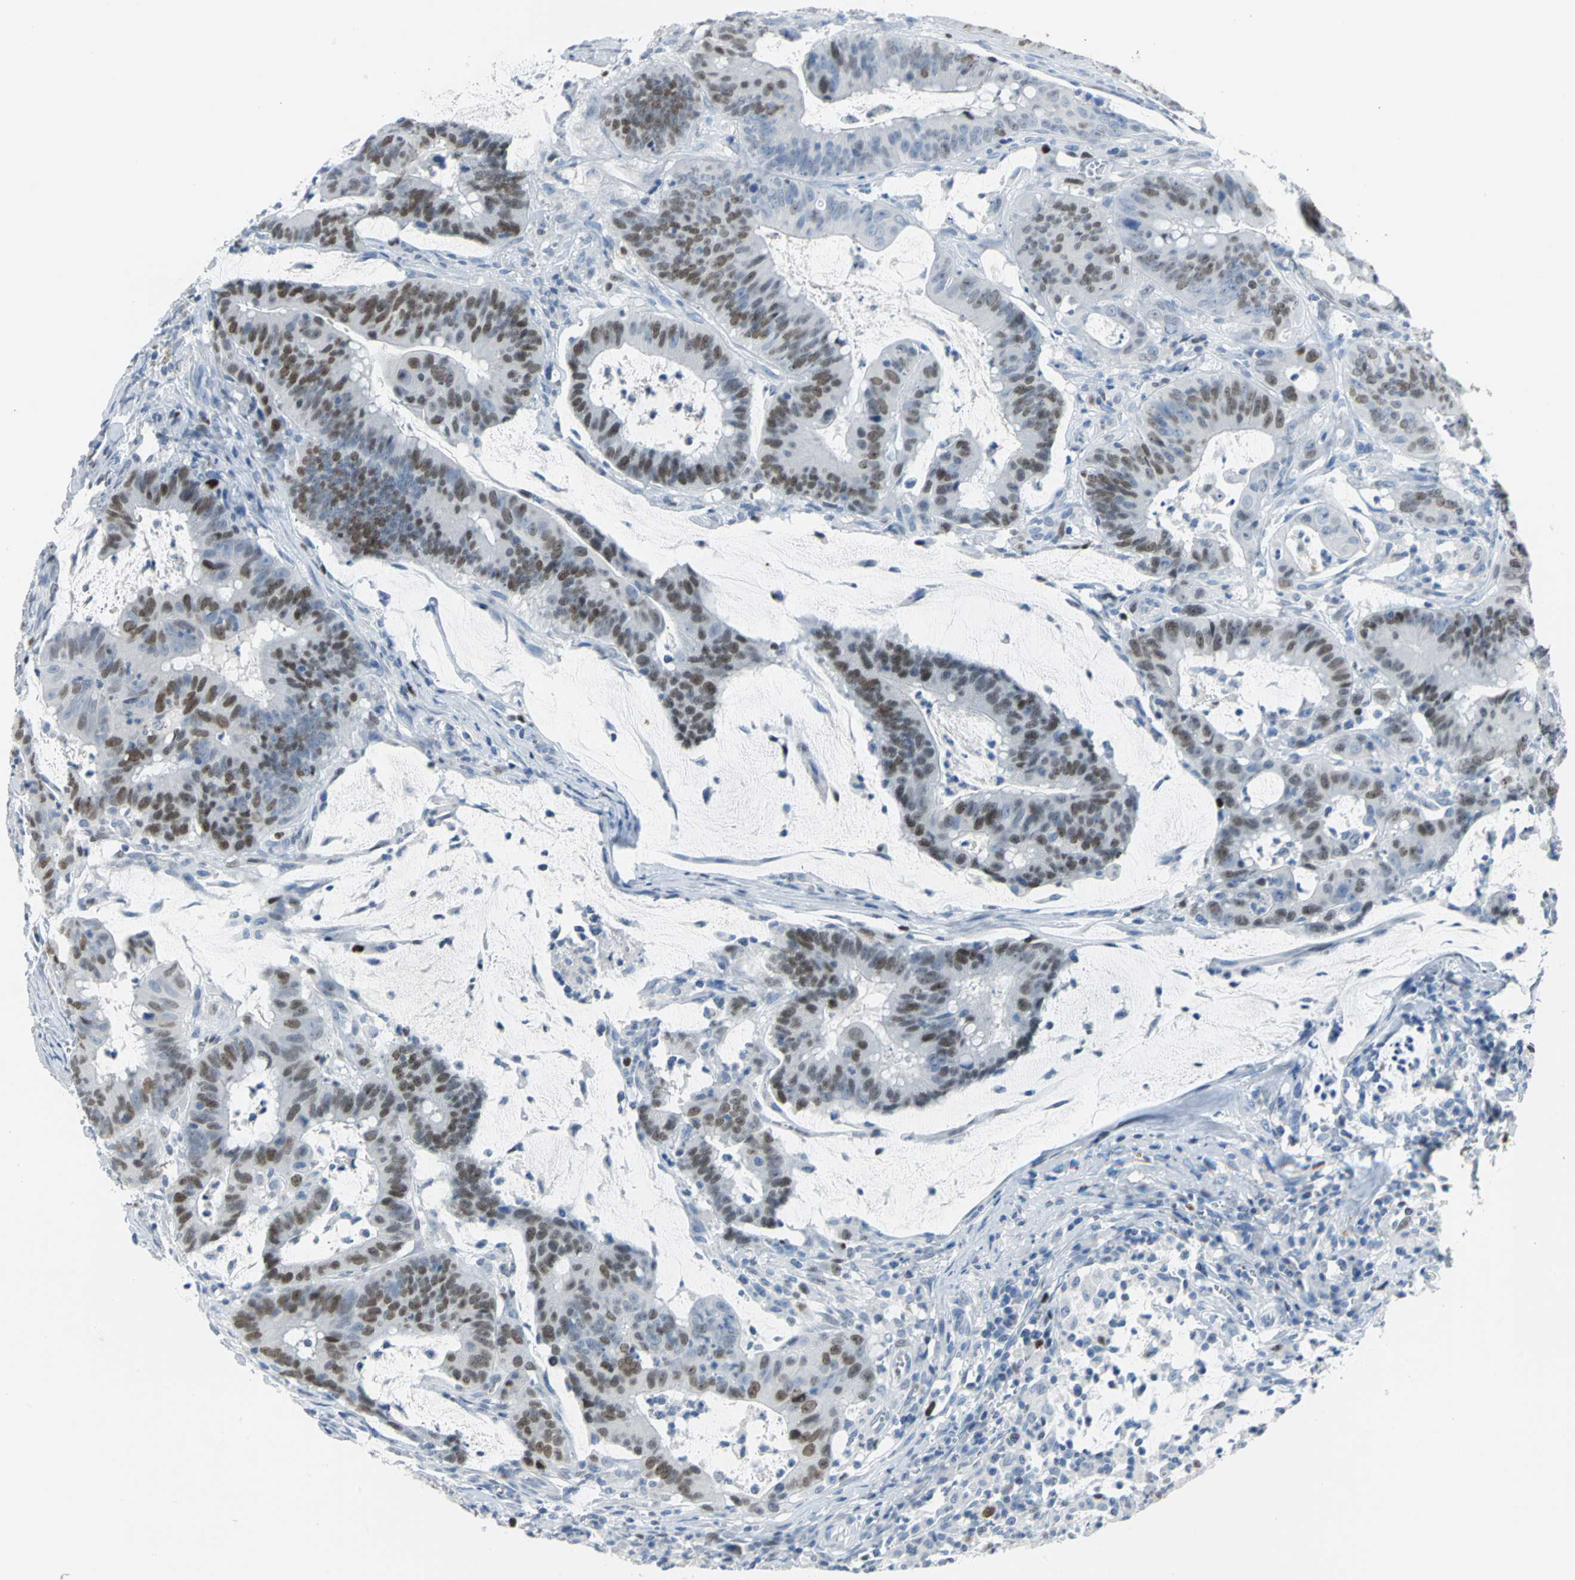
{"staining": {"intensity": "moderate", "quantity": ">75%", "location": "nuclear"}, "tissue": "colorectal cancer", "cell_type": "Tumor cells", "image_type": "cancer", "snomed": [{"axis": "morphology", "description": "Adenocarcinoma, NOS"}, {"axis": "topography", "description": "Colon"}], "caption": "Moderate nuclear positivity for a protein is identified in about >75% of tumor cells of colorectal cancer (adenocarcinoma) using immunohistochemistry.", "gene": "MCM3", "patient": {"sex": "male", "age": 45}}